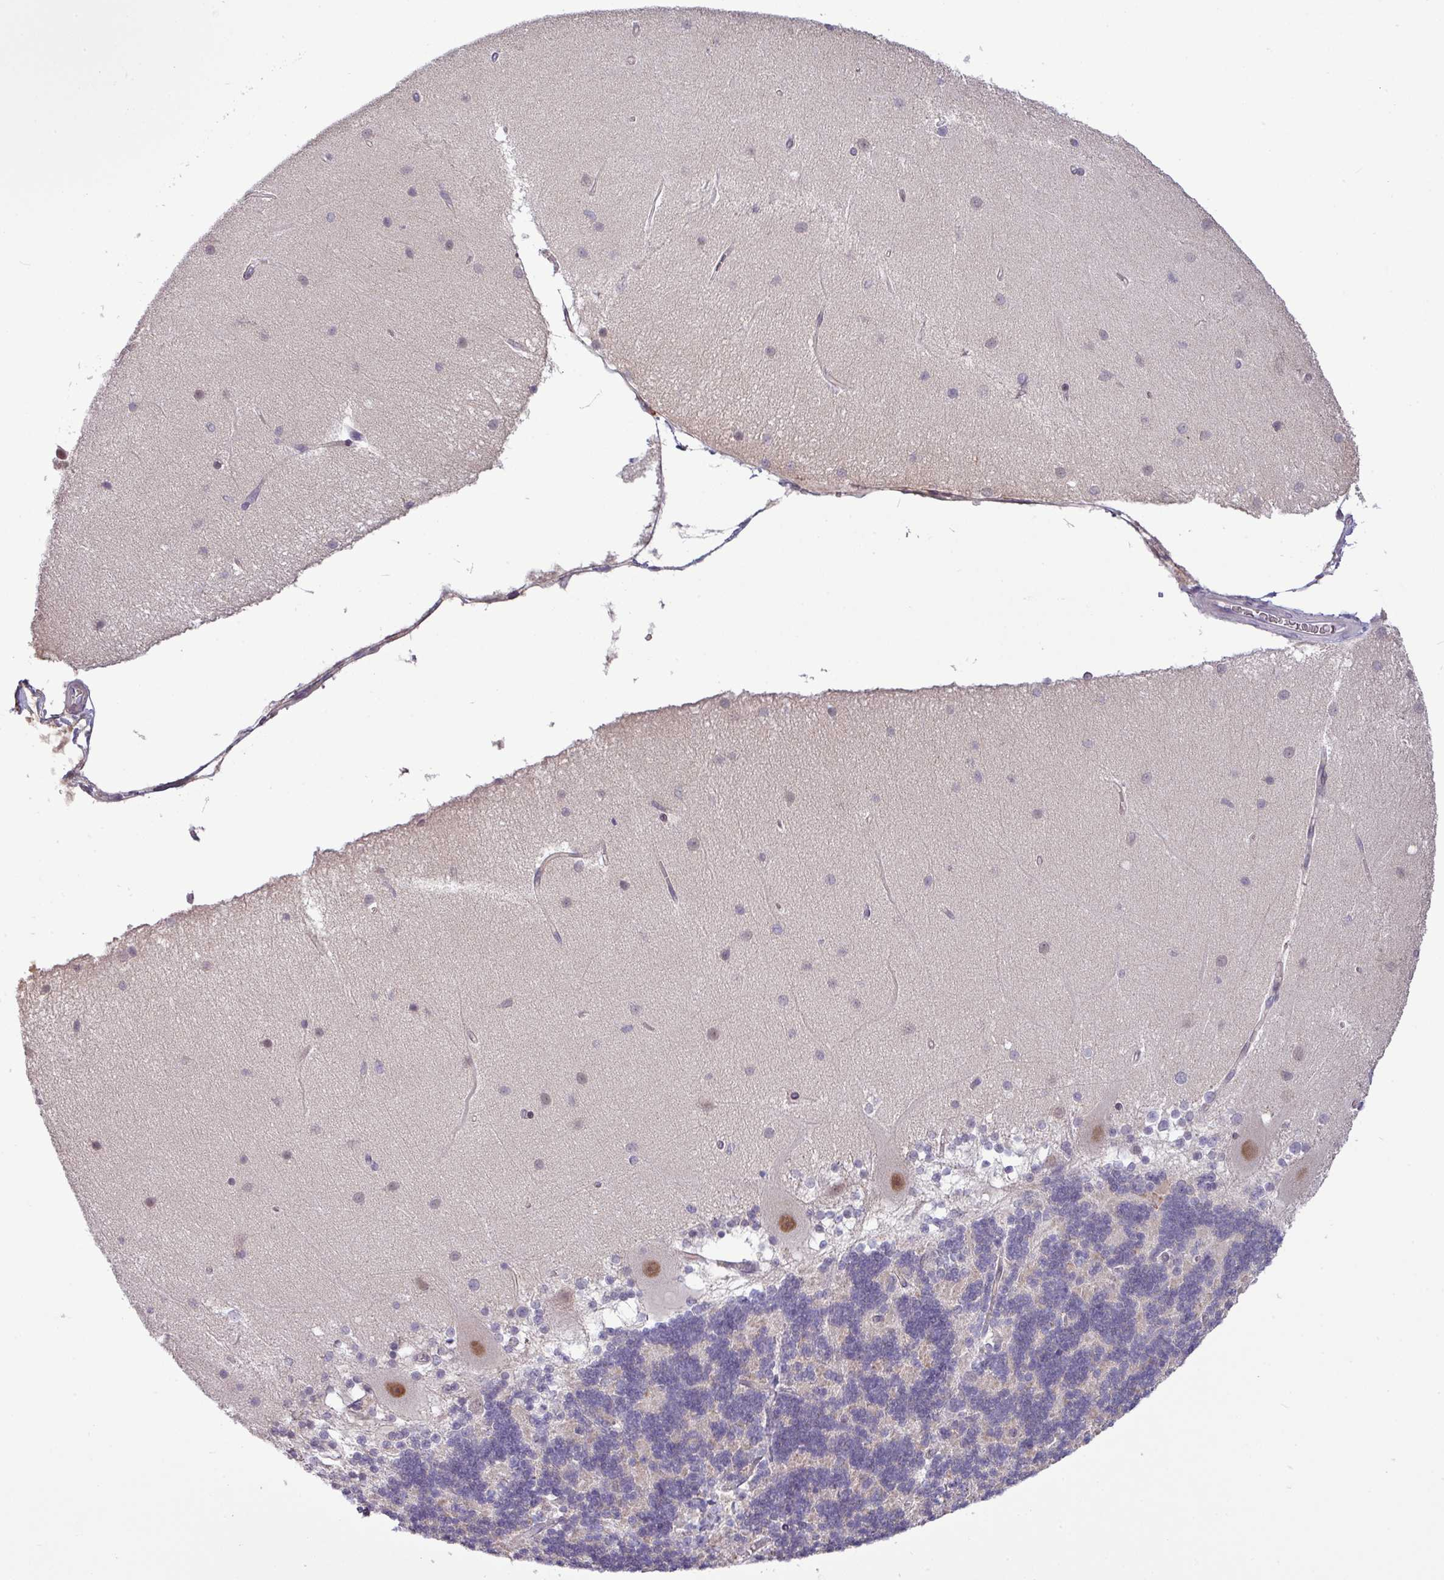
{"staining": {"intensity": "negative", "quantity": "none", "location": "none"}, "tissue": "cerebellum", "cell_type": "Cells in granular layer", "image_type": "normal", "snomed": [{"axis": "morphology", "description": "Normal tissue, NOS"}, {"axis": "topography", "description": "Cerebellum"}], "caption": "Immunohistochemical staining of unremarkable human cerebellum displays no significant staining in cells in granular layer. The staining is performed using DAB brown chromogen with nuclei counter-stained in using hematoxylin.", "gene": "RIPPLY1", "patient": {"sex": "female", "age": 54}}